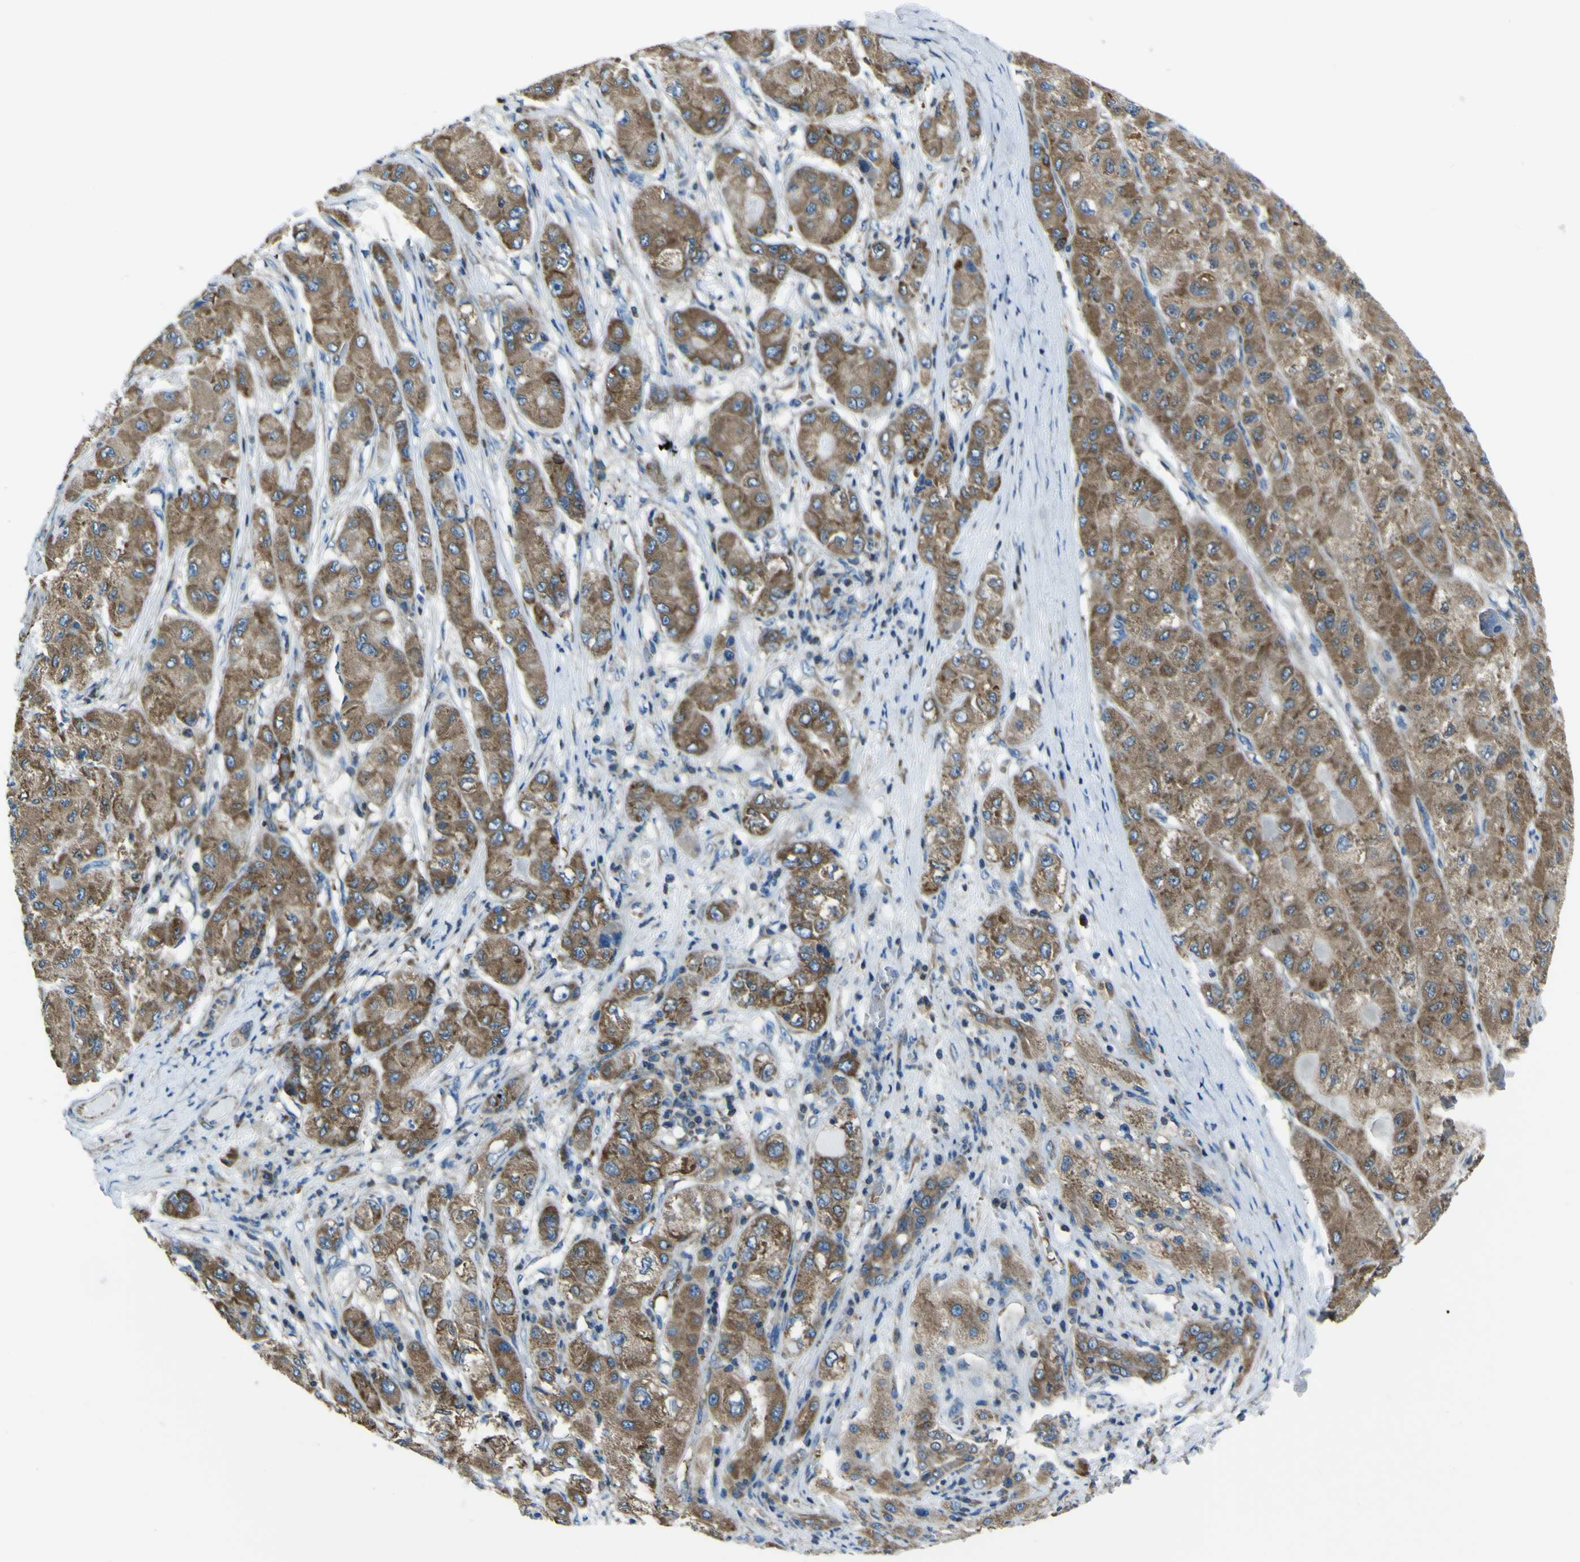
{"staining": {"intensity": "strong", "quantity": ">75%", "location": "cytoplasmic/membranous"}, "tissue": "liver cancer", "cell_type": "Tumor cells", "image_type": "cancer", "snomed": [{"axis": "morphology", "description": "Carcinoma, Hepatocellular, NOS"}, {"axis": "topography", "description": "Liver"}], "caption": "Approximately >75% of tumor cells in human hepatocellular carcinoma (liver) demonstrate strong cytoplasmic/membranous protein positivity as visualized by brown immunohistochemical staining.", "gene": "STIM1", "patient": {"sex": "male", "age": 80}}